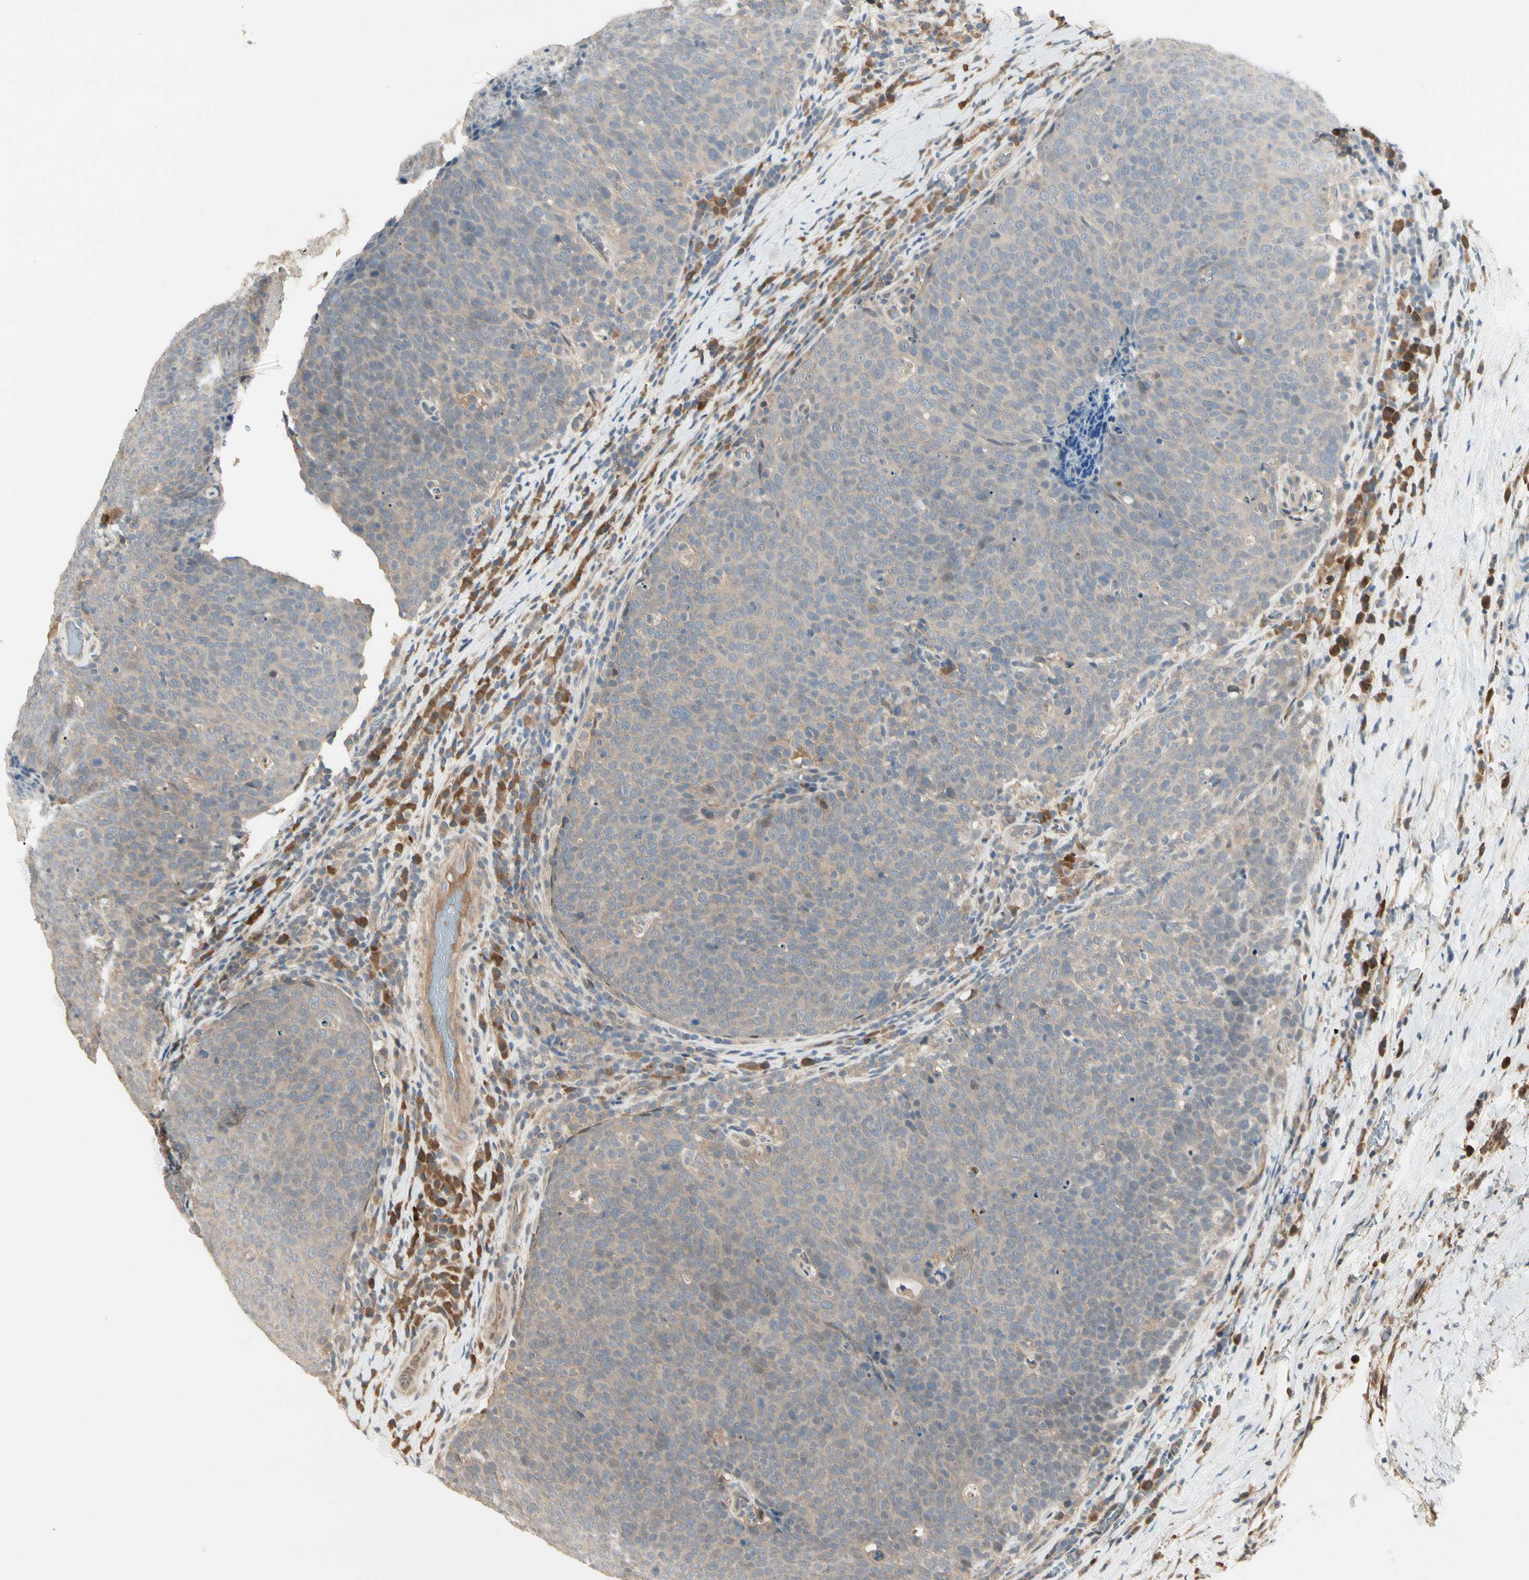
{"staining": {"intensity": "weak", "quantity": "25%-75%", "location": "cytoplasmic/membranous"}, "tissue": "head and neck cancer", "cell_type": "Tumor cells", "image_type": "cancer", "snomed": [{"axis": "morphology", "description": "Squamous cell carcinoma, NOS"}, {"axis": "morphology", "description": "Squamous cell carcinoma, metastatic, NOS"}, {"axis": "topography", "description": "Lymph node"}, {"axis": "topography", "description": "Head-Neck"}], "caption": "Tumor cells show weak cytoplasmic/membranous expression in about 25%-75% of cells in metastatic squamous cell carcinoma (head and neck).", "gene": "ATG4C", "patient": {"sex": "male", "age": 62}}